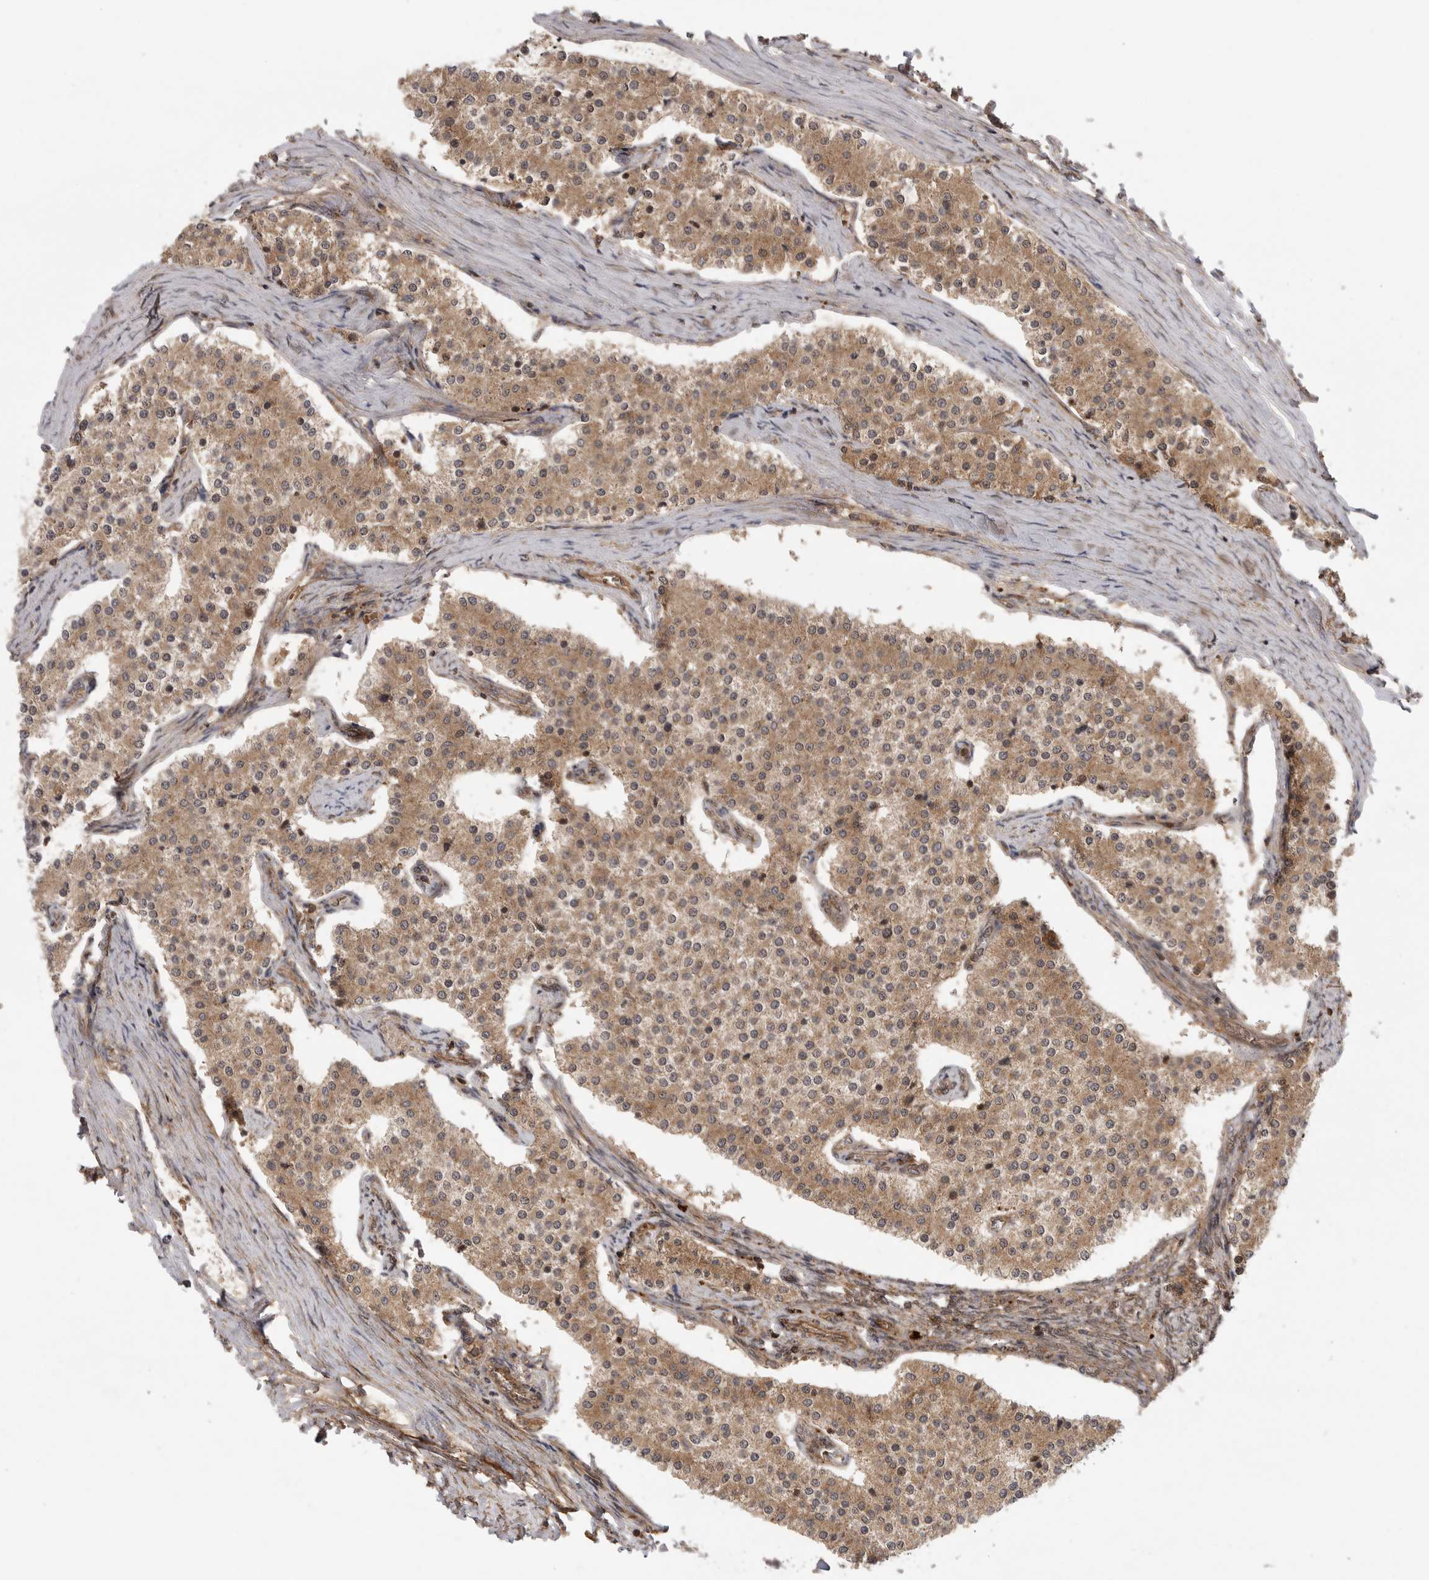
{"staining": {"intensity": "moderate", "quantity": ">75%", "location": "cytoplasmic/membranous"}, "tissue": "carcinoid", "cell_type": "Tumor cells", "image_type": "cancer", "snomed": [{"axis": "morphology", "description": "Carcinoid, malignant, NOS"}, {"axis": "topography", "description": "Colon"}], "caption": "An IHC photomicrograph of neoplastic tissue is shown. Protein staining in brown shows moderate cytoplasmic/membranous positivity in malignant carcinoid within tumor cells.", "gene": "PRDX4", "patient": {"sex": "female", "age": 52}}